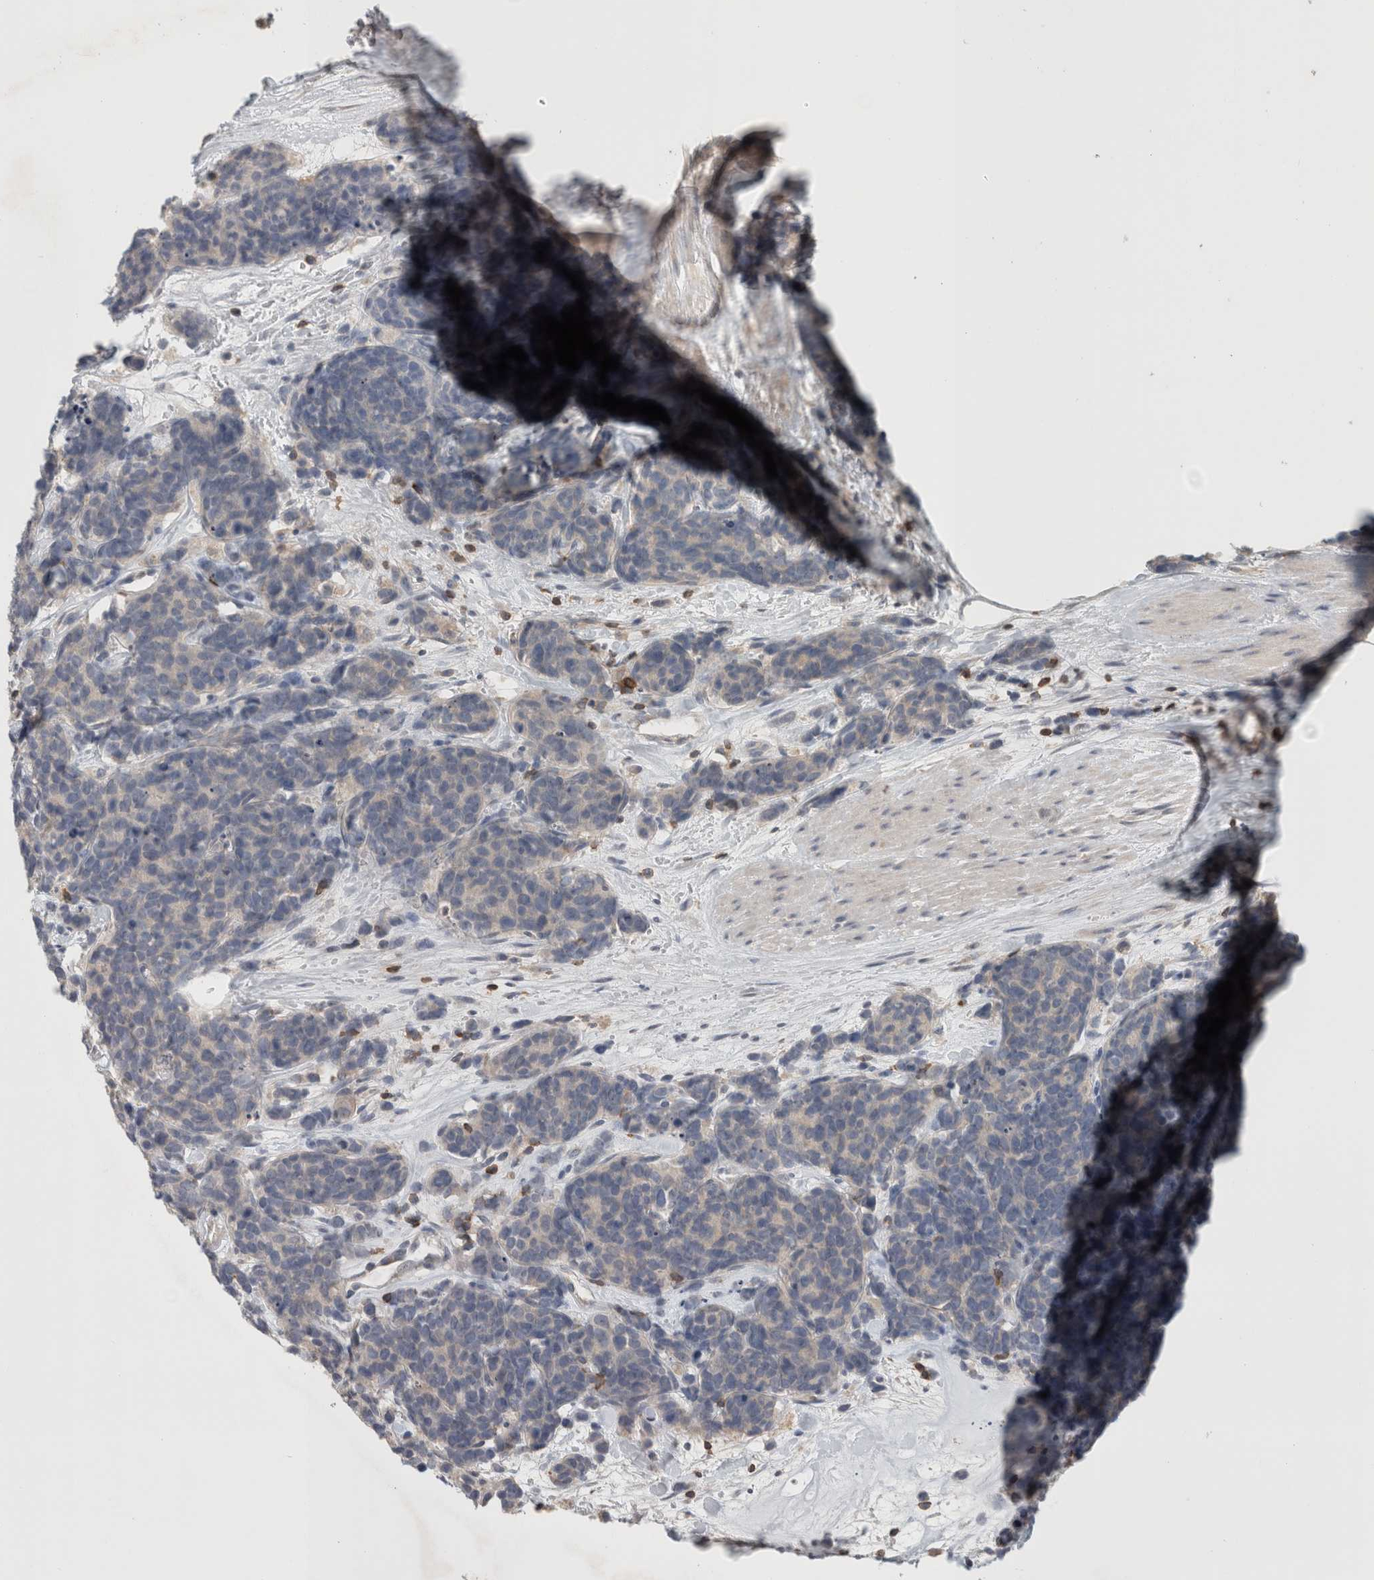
{"staining": {"intensity": "weak", "quantity": "<25%", "location": "cytoplasmic/membranous"}, "tissue": "carcinoid", "cell_type": "Tumor cells", "image_type": "cancer", "snomed": [{"axis": "morphology", "description": "Carcinoma, NOS"}, {"axis": "morphology", "description": "Carcinoid, malignant, NOS"}, {"axis": "topography", "description": "Urinary bladder"}], "caption": "Immunohistochemistry (IHC) of carcinoid (malignant) reveals no staining in tumor cells. The staining was performed using DAB to visualize the protein expression in brown, while the nuclei were stained in blue with hematoxylin (Magnification: 20x).", "gene": "GFRA2", "patient": {"sex": "male", "age": 57}}